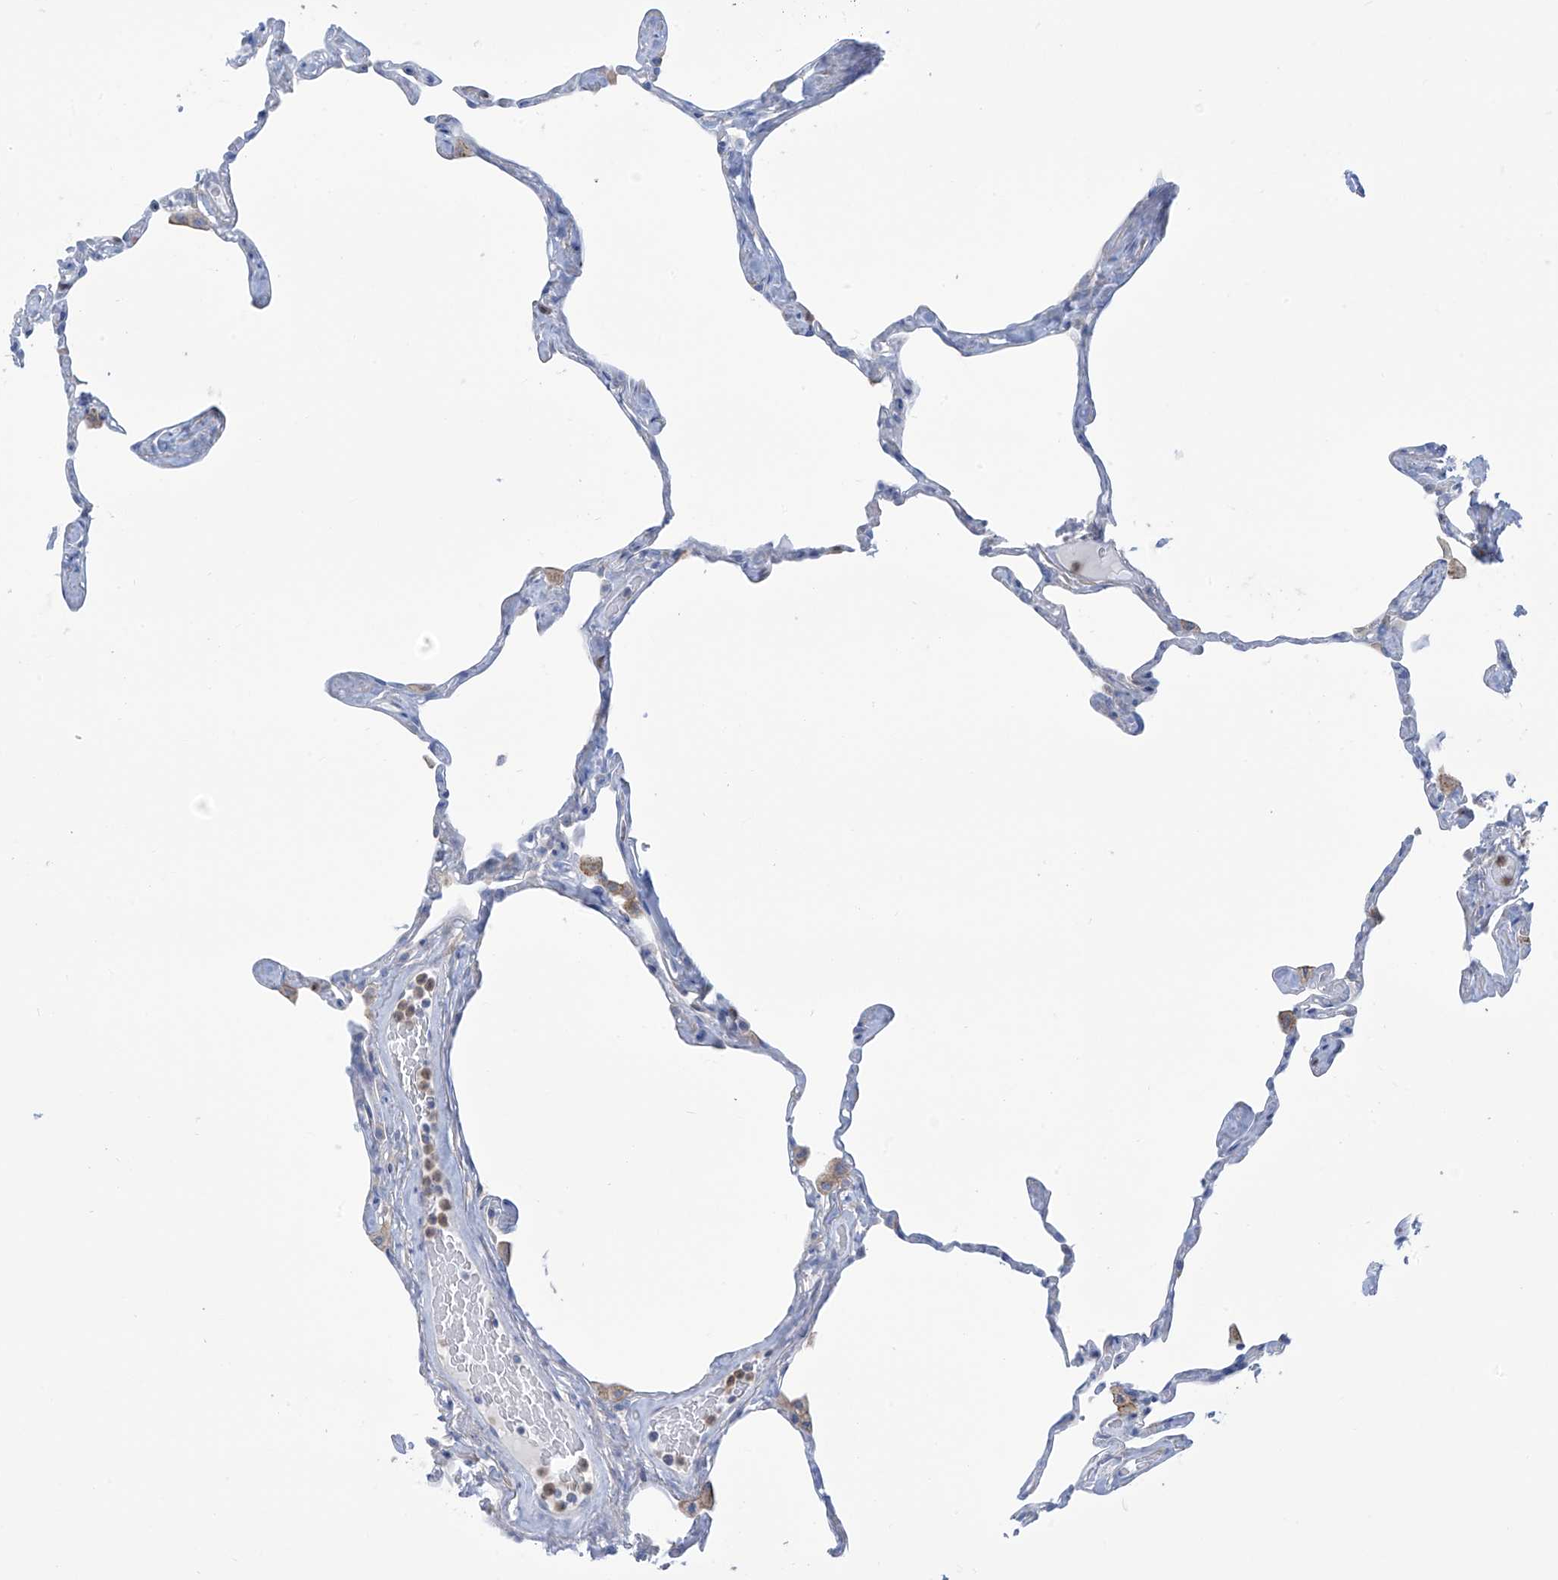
{"staining": {"intensity": "negative", "quantity": "none", "location": "none"}, "tissue": "lung", "cell_type": "Alveolar cells", "image_type": "normal", "snomed": [{"axis": "morphology", "description": "Normal tissue, NOS"}, {"axis": "topography", "description": "Lung"}], "caption": "Immunohistochemistry image of normal lung stained for a protein (brown), which reveals no expression in alveolar cells.", "gene": "FABP2", "patient": {"sex": "male", "age": 65}}